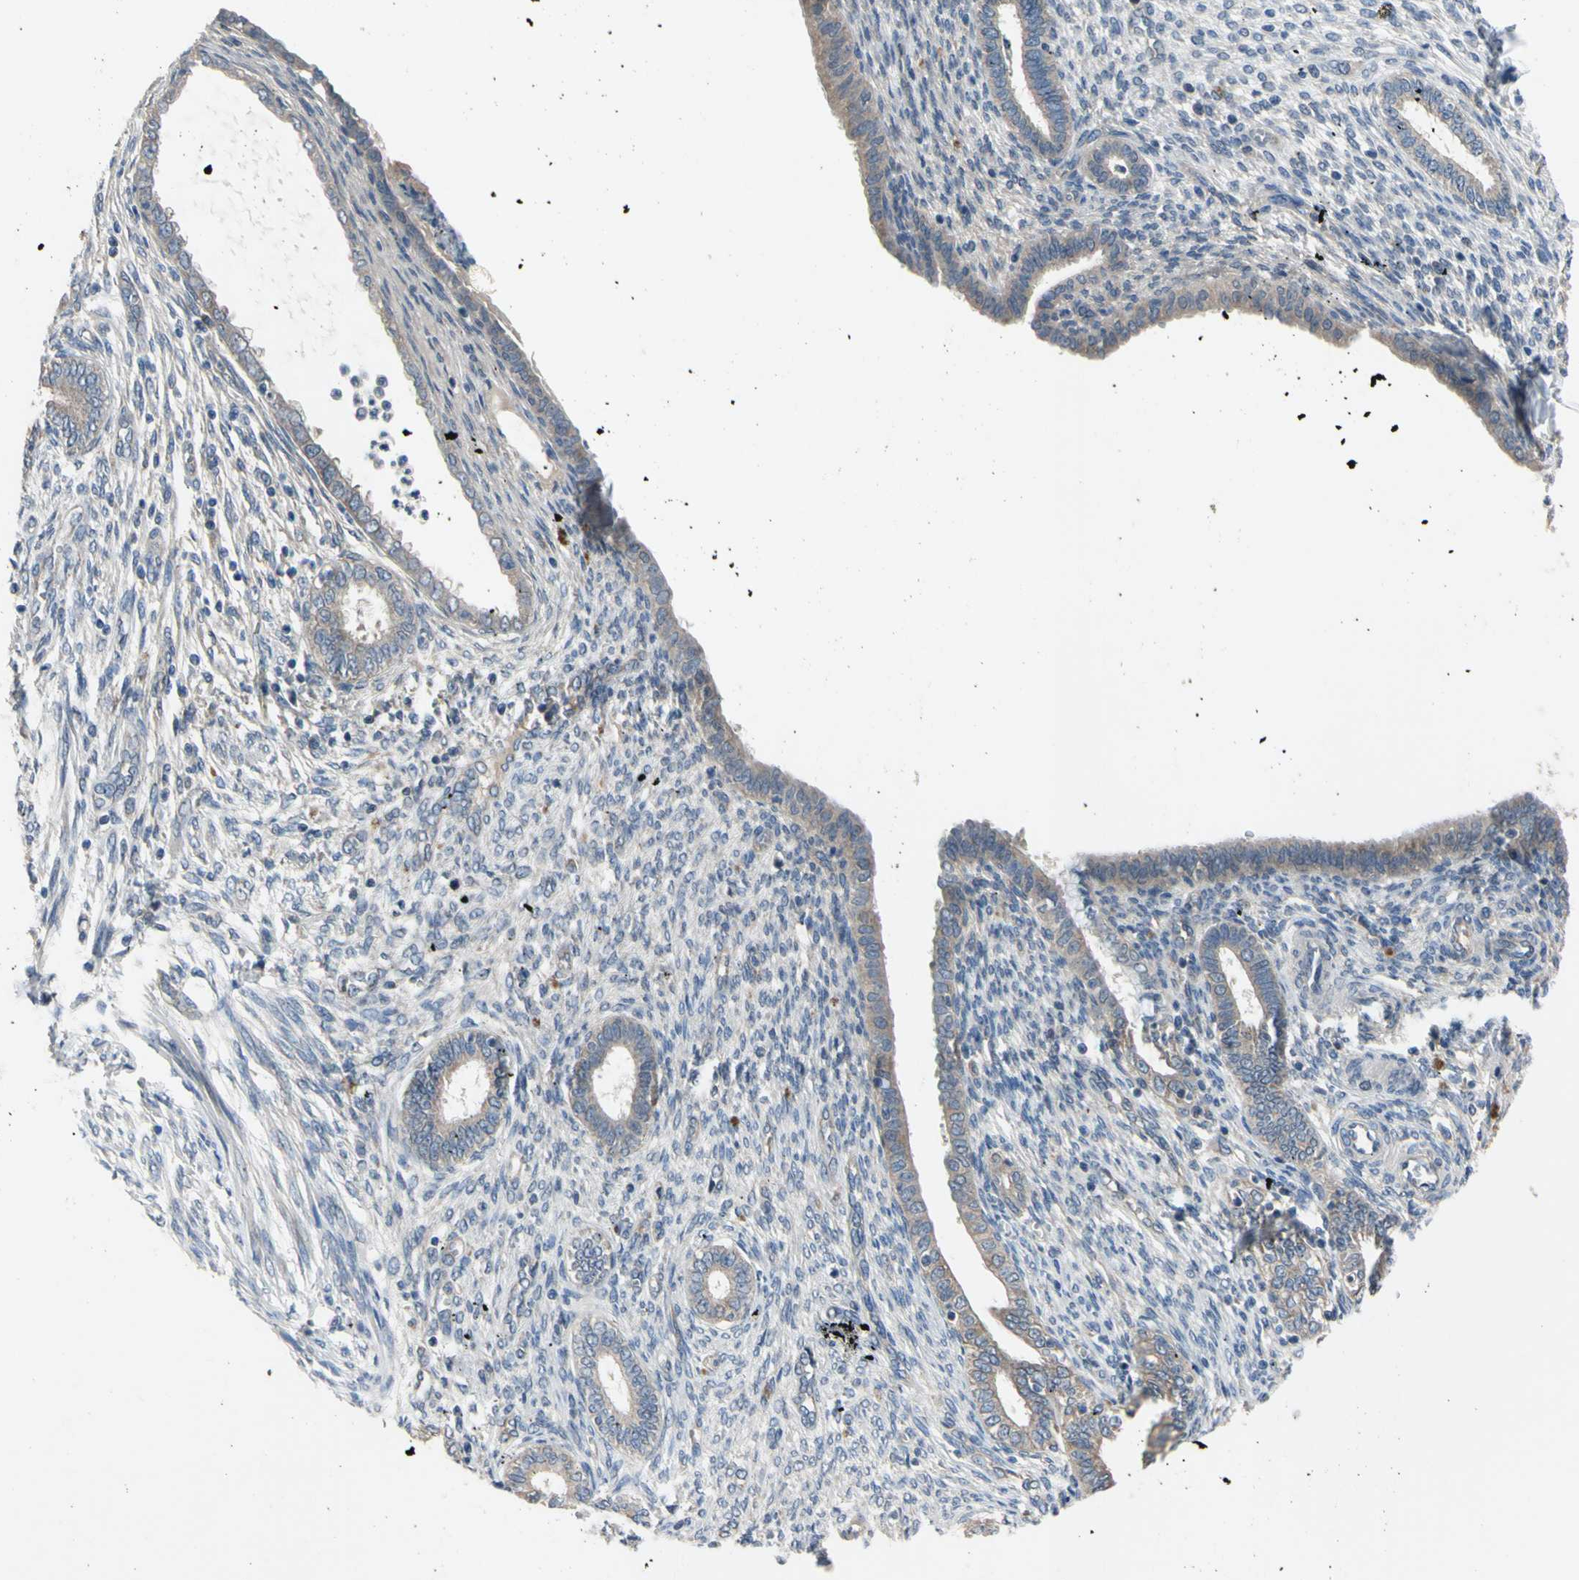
{"staining": {"intensity": "weak", "quantity": "<25%", "location": "cytoplasmic/membranous"}, "tissue": "endometrium", "cell_type": "Cells in endometrial stroma", "image_type": "normal", "snomed": [{"axis": "morphology", "description": "Normal tissue, NOS"}, {"axis": "topography", "description": "Endometrium"}], "caption": "Human endometrium stained for a protein using IHC shows no staining in cells in endometrial stroma.", "gene": "HILPDA", "patient": {"sex": "female", "age": 72}}